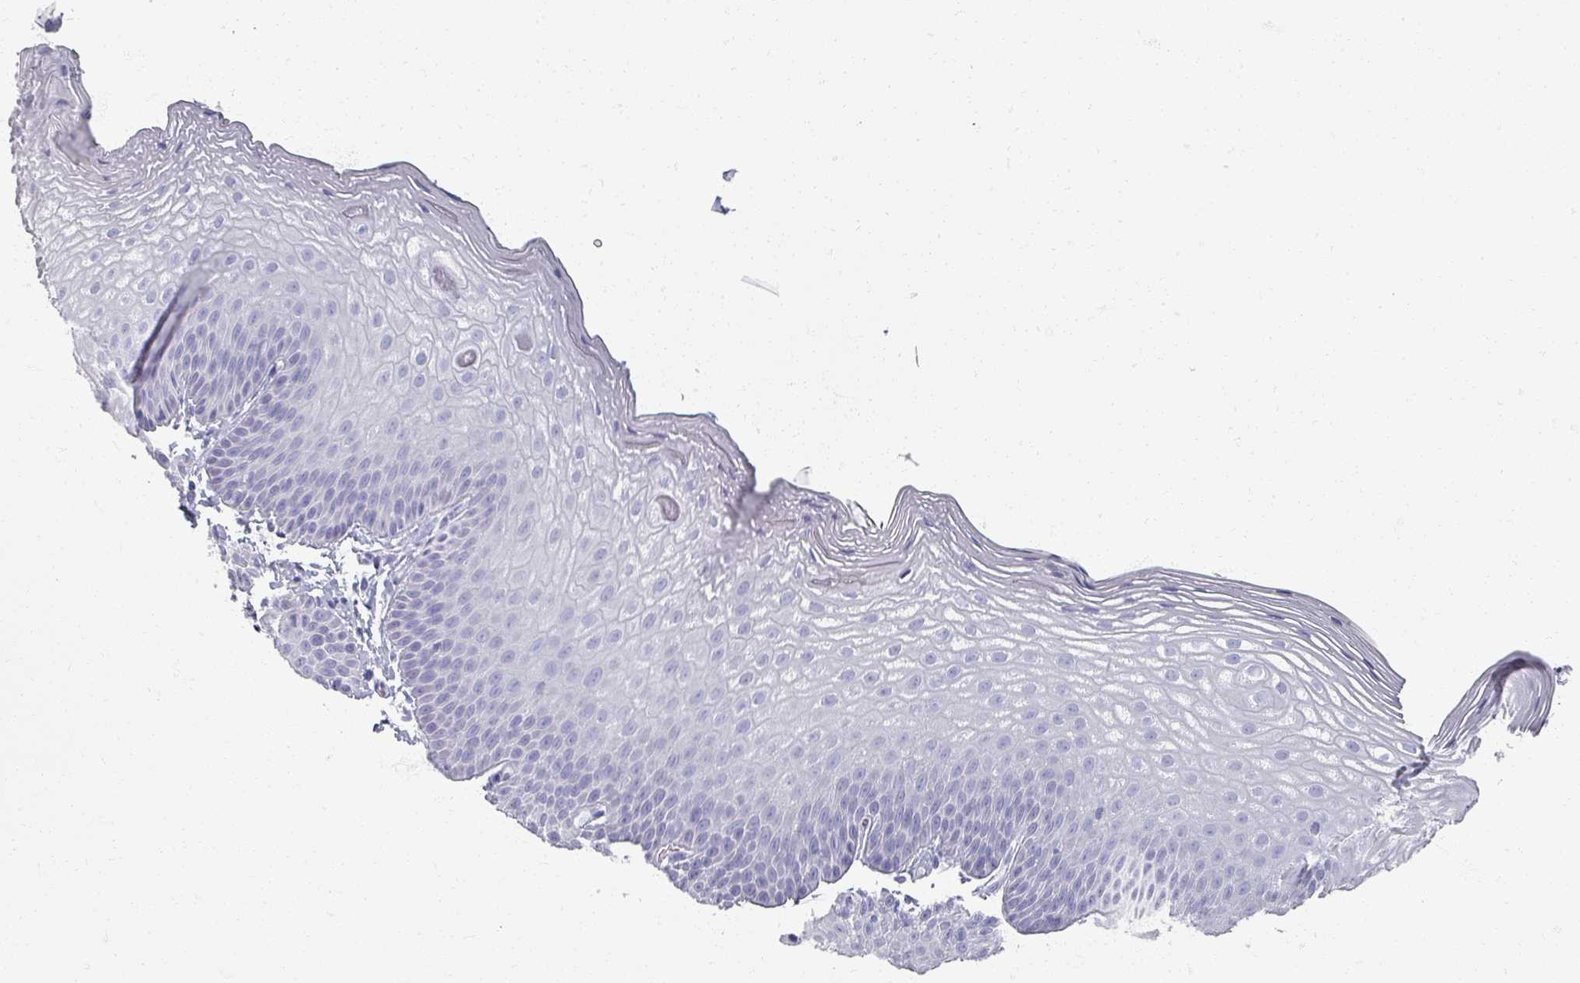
{"staining": {"intensity": "negative", "quantity": "none", "location": "none"}, "tissue": "skin", "cell_type": "Epidermal cells", "image_type": "normal", "snomed": [{"axis": "morphology", "description": "Normal tissue, NOS"}, {"axis": "morphology", "description": "Hemorrhoids"}, {"axis": "morphology", "description": "Inflammation, NOS"}, {"axis": "topography", "description": "Anal"}], "caption": "There is no significant staining in epidermal cells of skin. (DAB IHC, high magnification).", "gene": "OMG", "patient": {"sex": "male", "age": 60}}